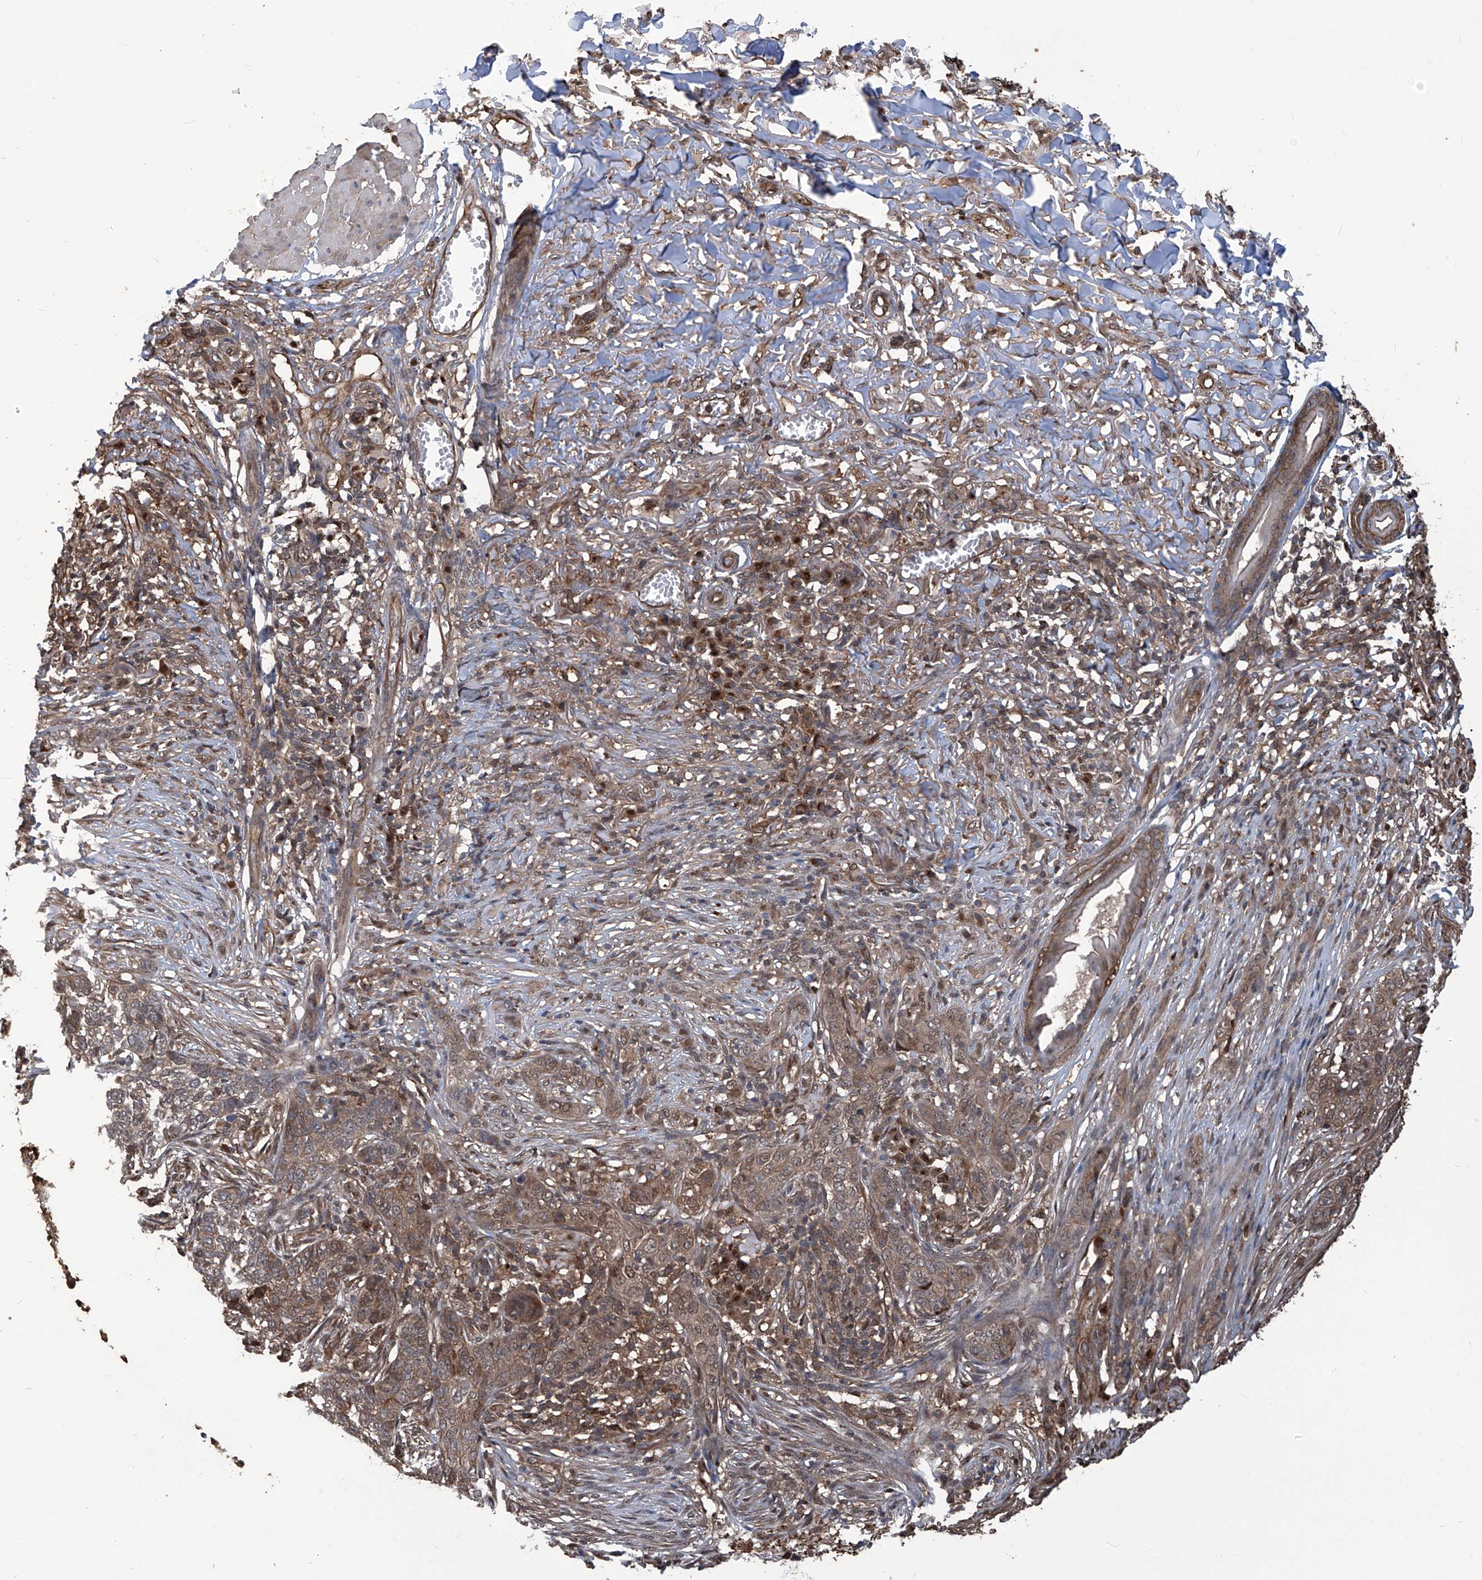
{"staining": {"intensity": "moderate", "quantity": ">75%", "location": "cytoplasmic/membranous"}, "tissue": "skin cancer", "cell_type": "Tumor cells", "image_type": "cancer", "snomed": [{"axis": "morphology", "description": "Basal cell carcinoma"}, {"axis": "topography", "description": "Skin"}], "caption": "The immunohistochemical stain highlights moderate cytoplasmic/membranous expression in tumor cells of skin basal cell carcinoma tissue.", "gene": "PSMB1", "patient": {"sex": "male", "age": 85}}